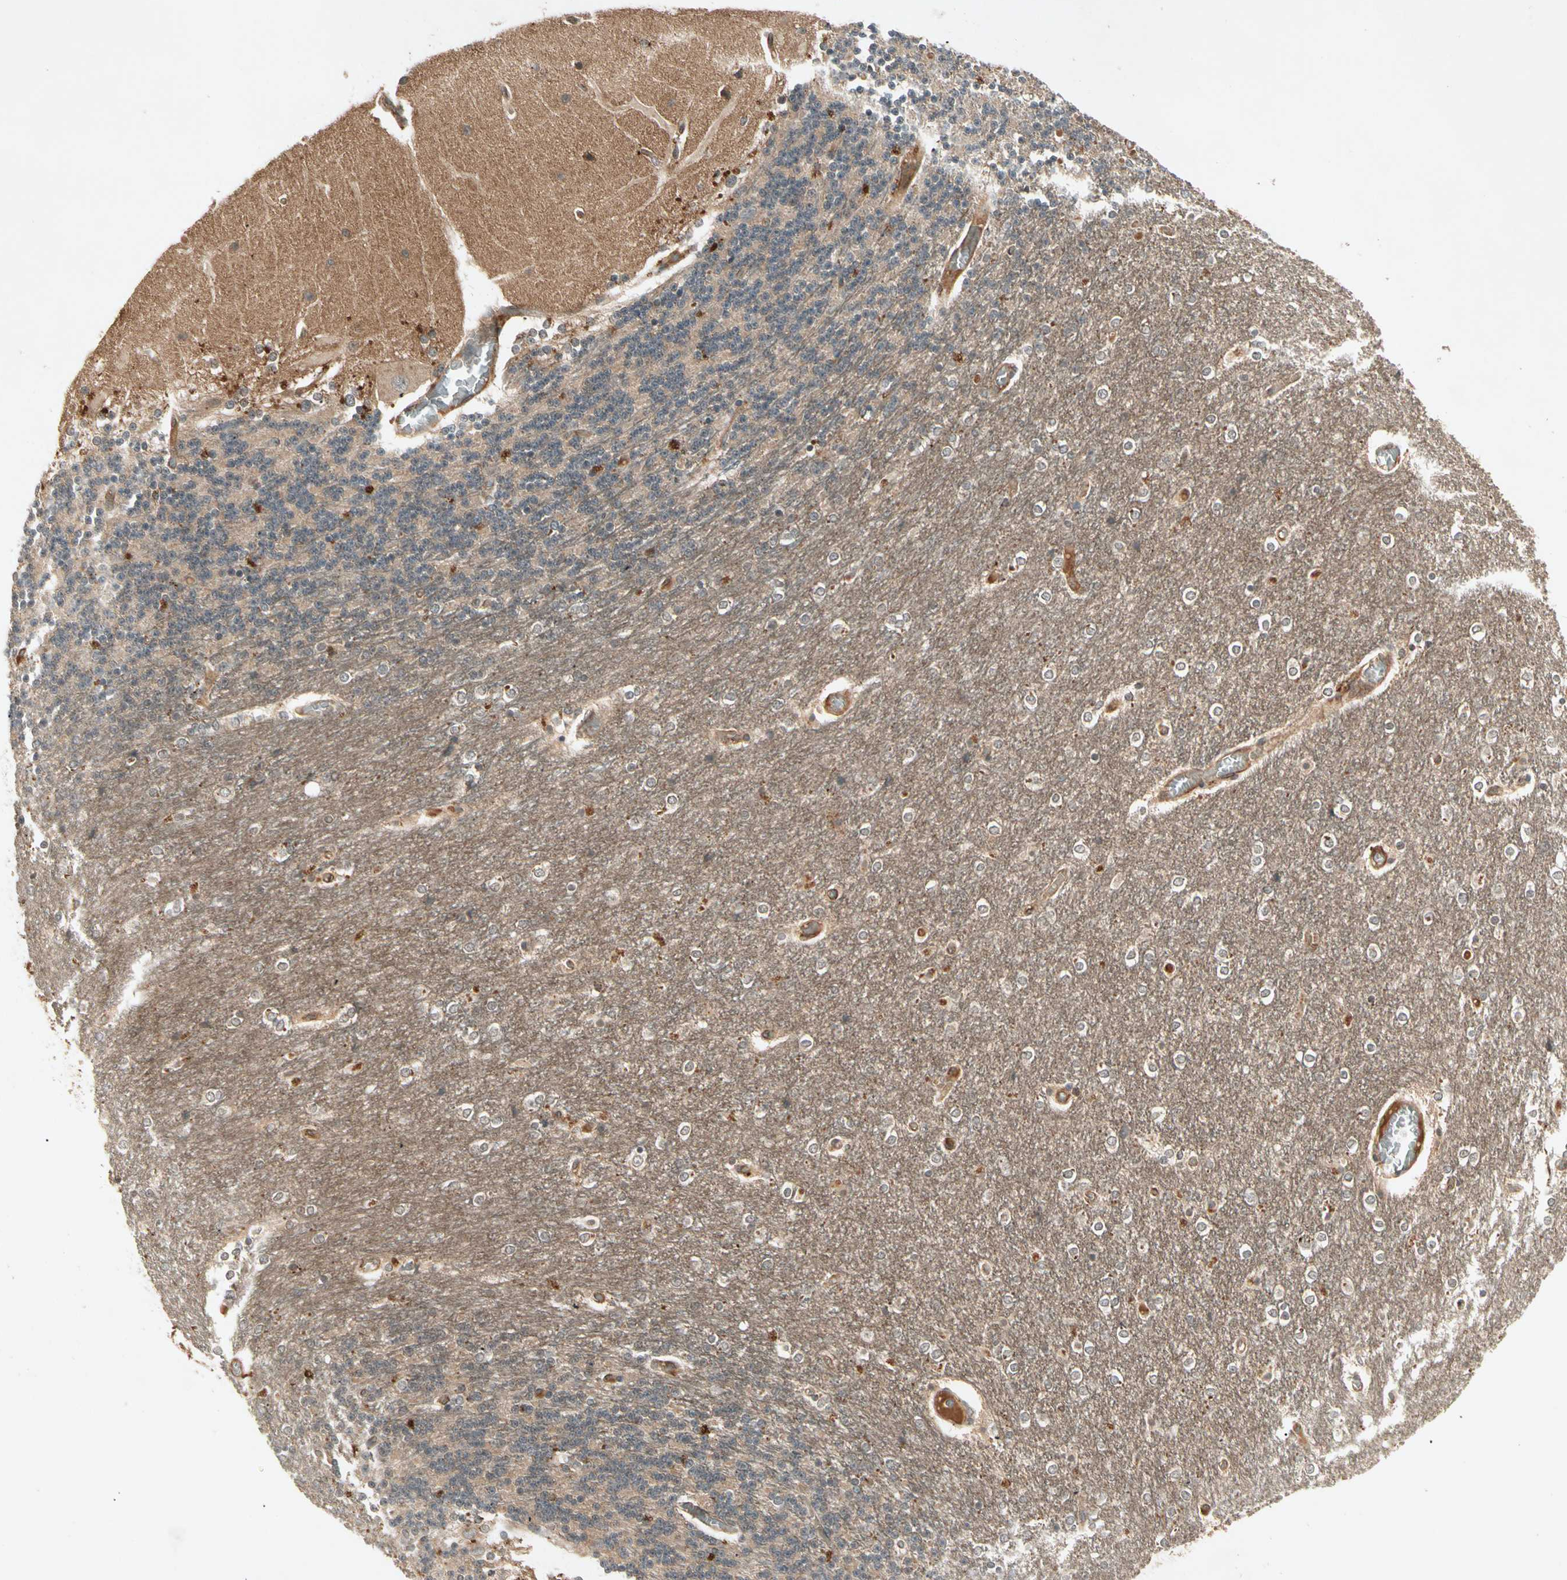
{"staining": {"intensity": "strong", "quantity": "<25%", "location": "cytoplasmic/membranous"}, "tissue": "cerebellum", "cell_type": "Cells in granular layer", "image_type": "normal", "snomed": [{"axis": "morphology", "description": "Normal tissue, NOS"}, {"axis": "topography", "description": "Cerebellum"}], "caption": "An image of cerebellum stained for a protein exhibits strong cytoplasmic/membranous brown staining in cells in granular layer.", "gene": "FLOT1", "patient": {"sex": "female", "age": 54}}